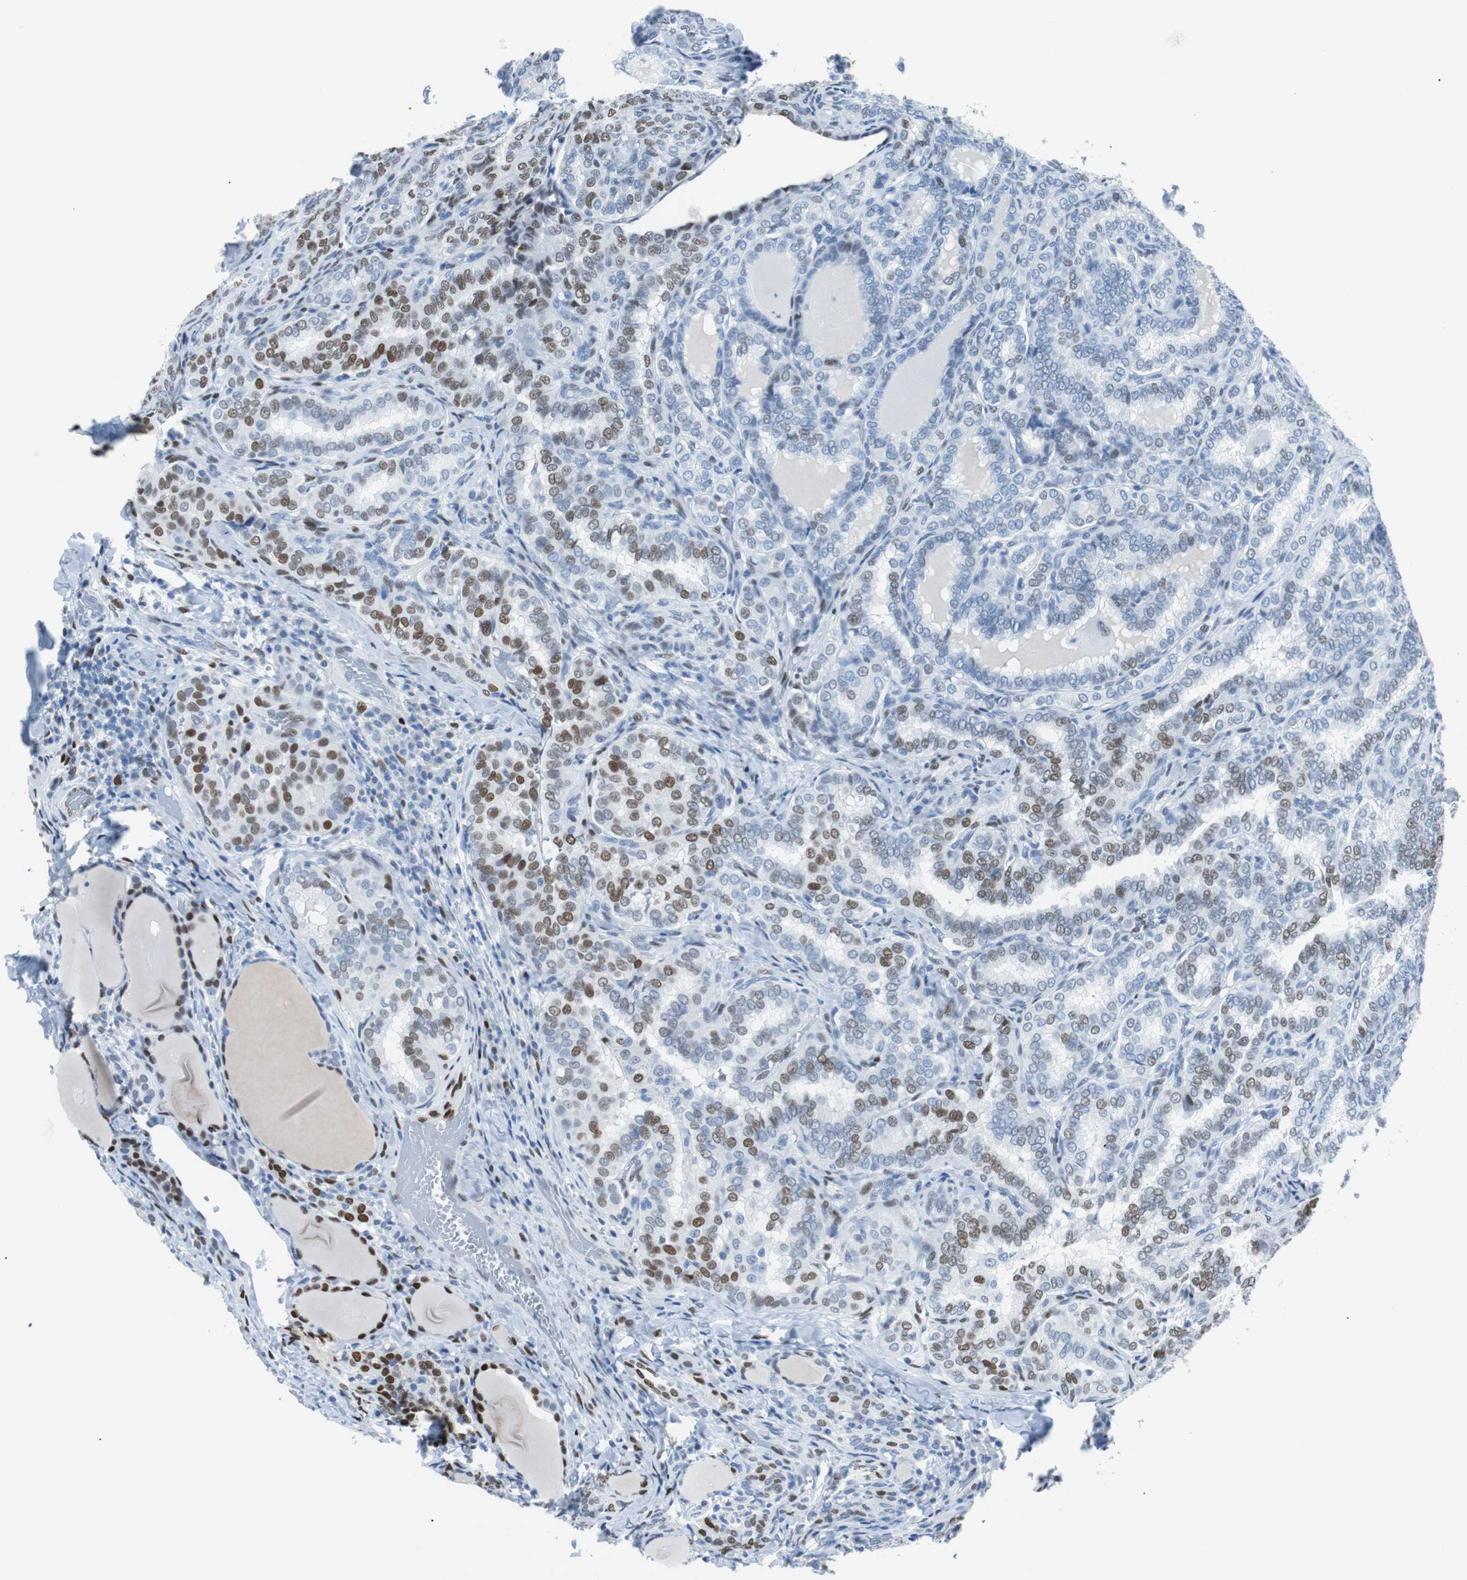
{"staining": {"intensity": "moderate", "quantity": "25%-75%", "location": "nuclear"}, "tissue": "thyroid cancer", "cell_type": "Tumor cells", "image_type": "cancer", "snomed": [{"axis": "morphology", "description": "Normal tissue, NOS"}, {"axis": "morphology", "description": "Papillary adenocarcinoma, NOS"}, {"axis": "topography", "description": "Thyroid gland"}], "caption": "A micrograph of human thyroid papillary adenocarcinoma stained for a protein shows moderate nuclear brown staining in tumor cells.", "gene": "JUN", "patient": {"sex": "female", "age": 30}}